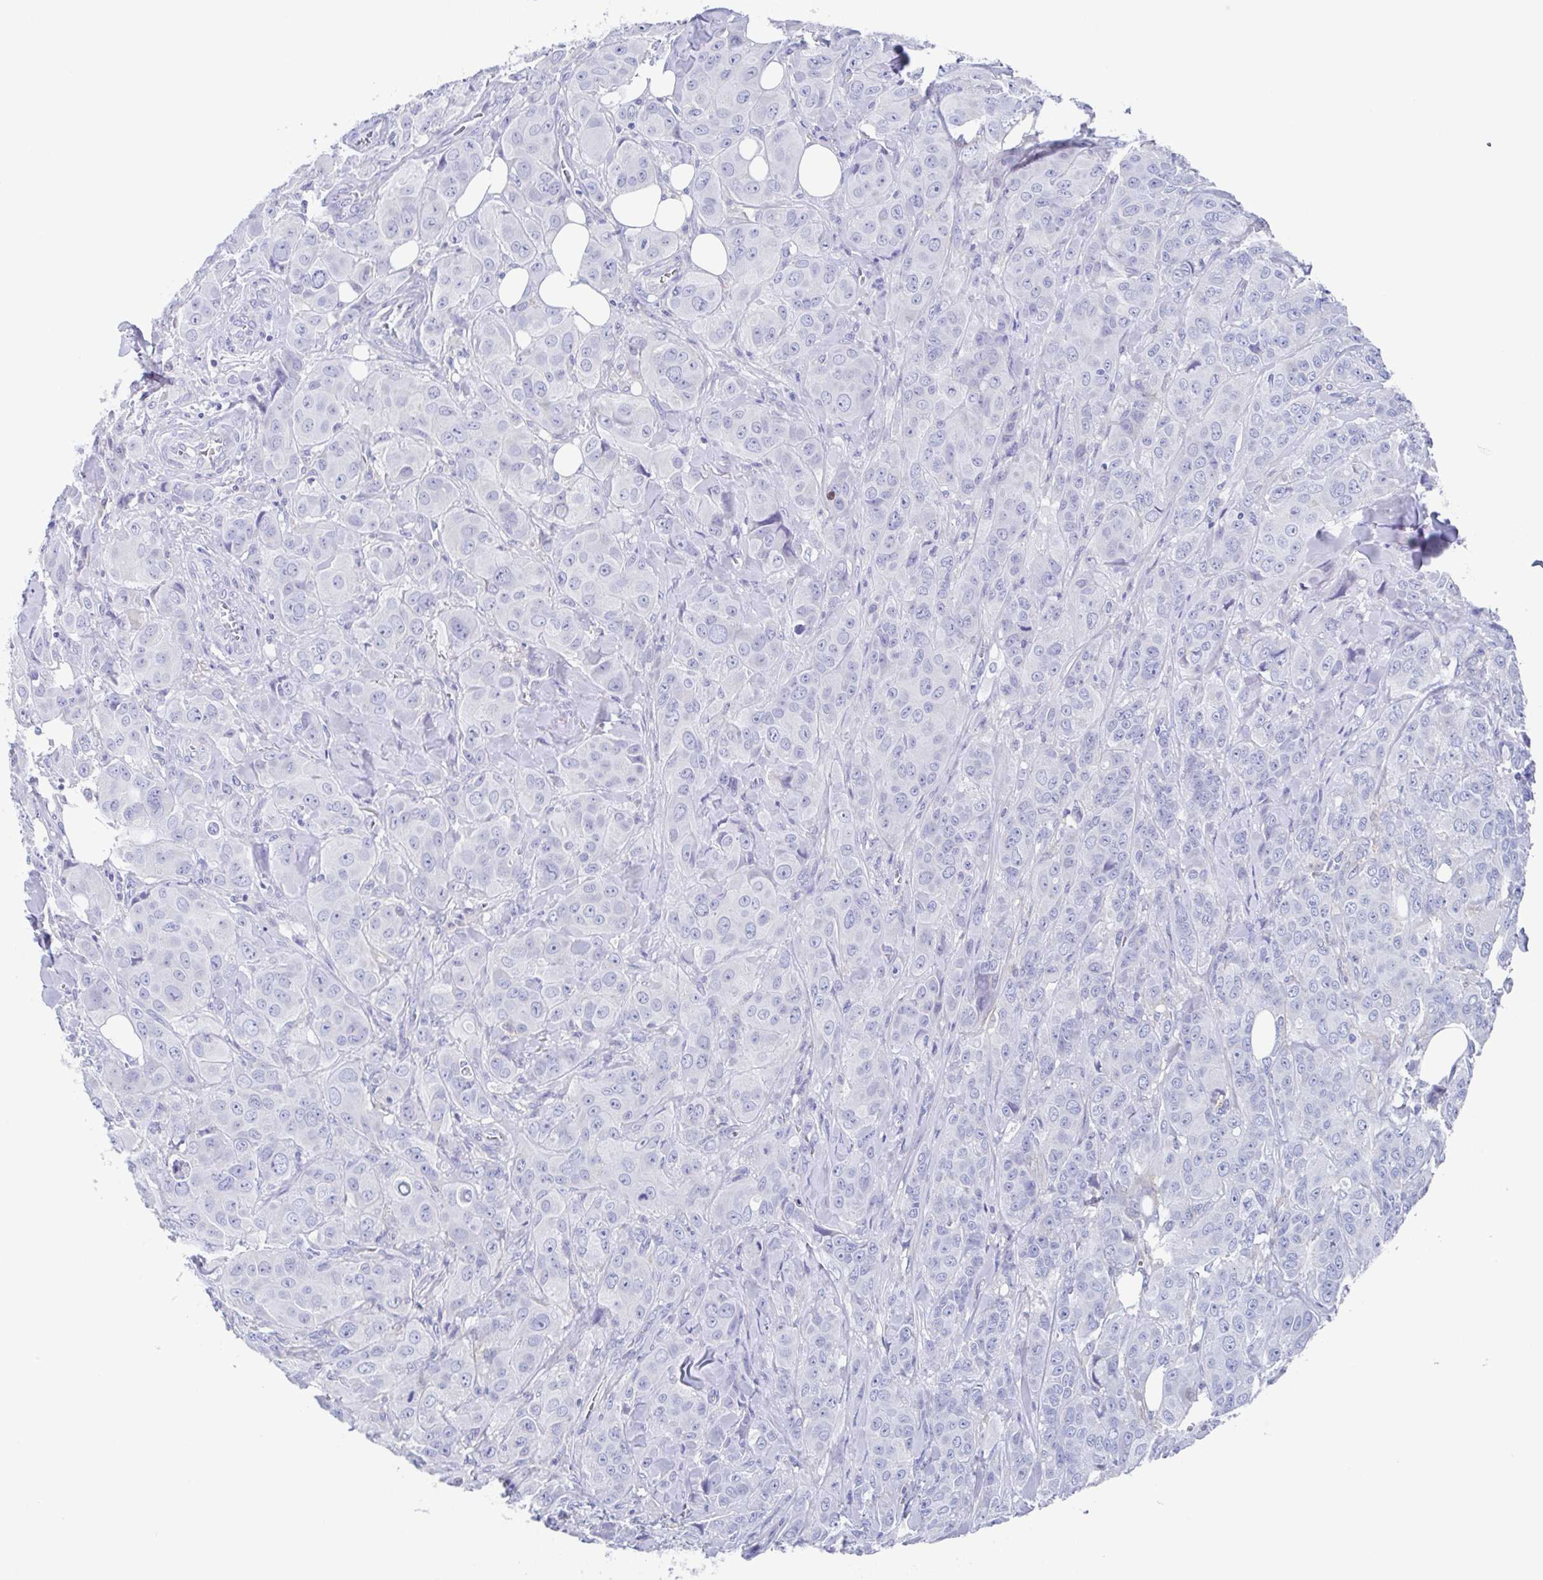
{"staining": {"intensity": "negative", "quantity": "none", "location": "none"}, "tissue": "breast cancer", "cell_type": "Tumor cells", "image_type": "cancer", "snomed": [{"axis": "morphology", "description": "Normal tissue, NOS"}, {"axis": "morphology", "description": "Duct carcinoma"}, {"axis": "topography", "description": "Breast"}], "caption": "Protein analysis of breast cancer displays no significant staining in tumor cells.", "gene": "FCGR3A", "patient": {"sex": "female", "age": 43}}